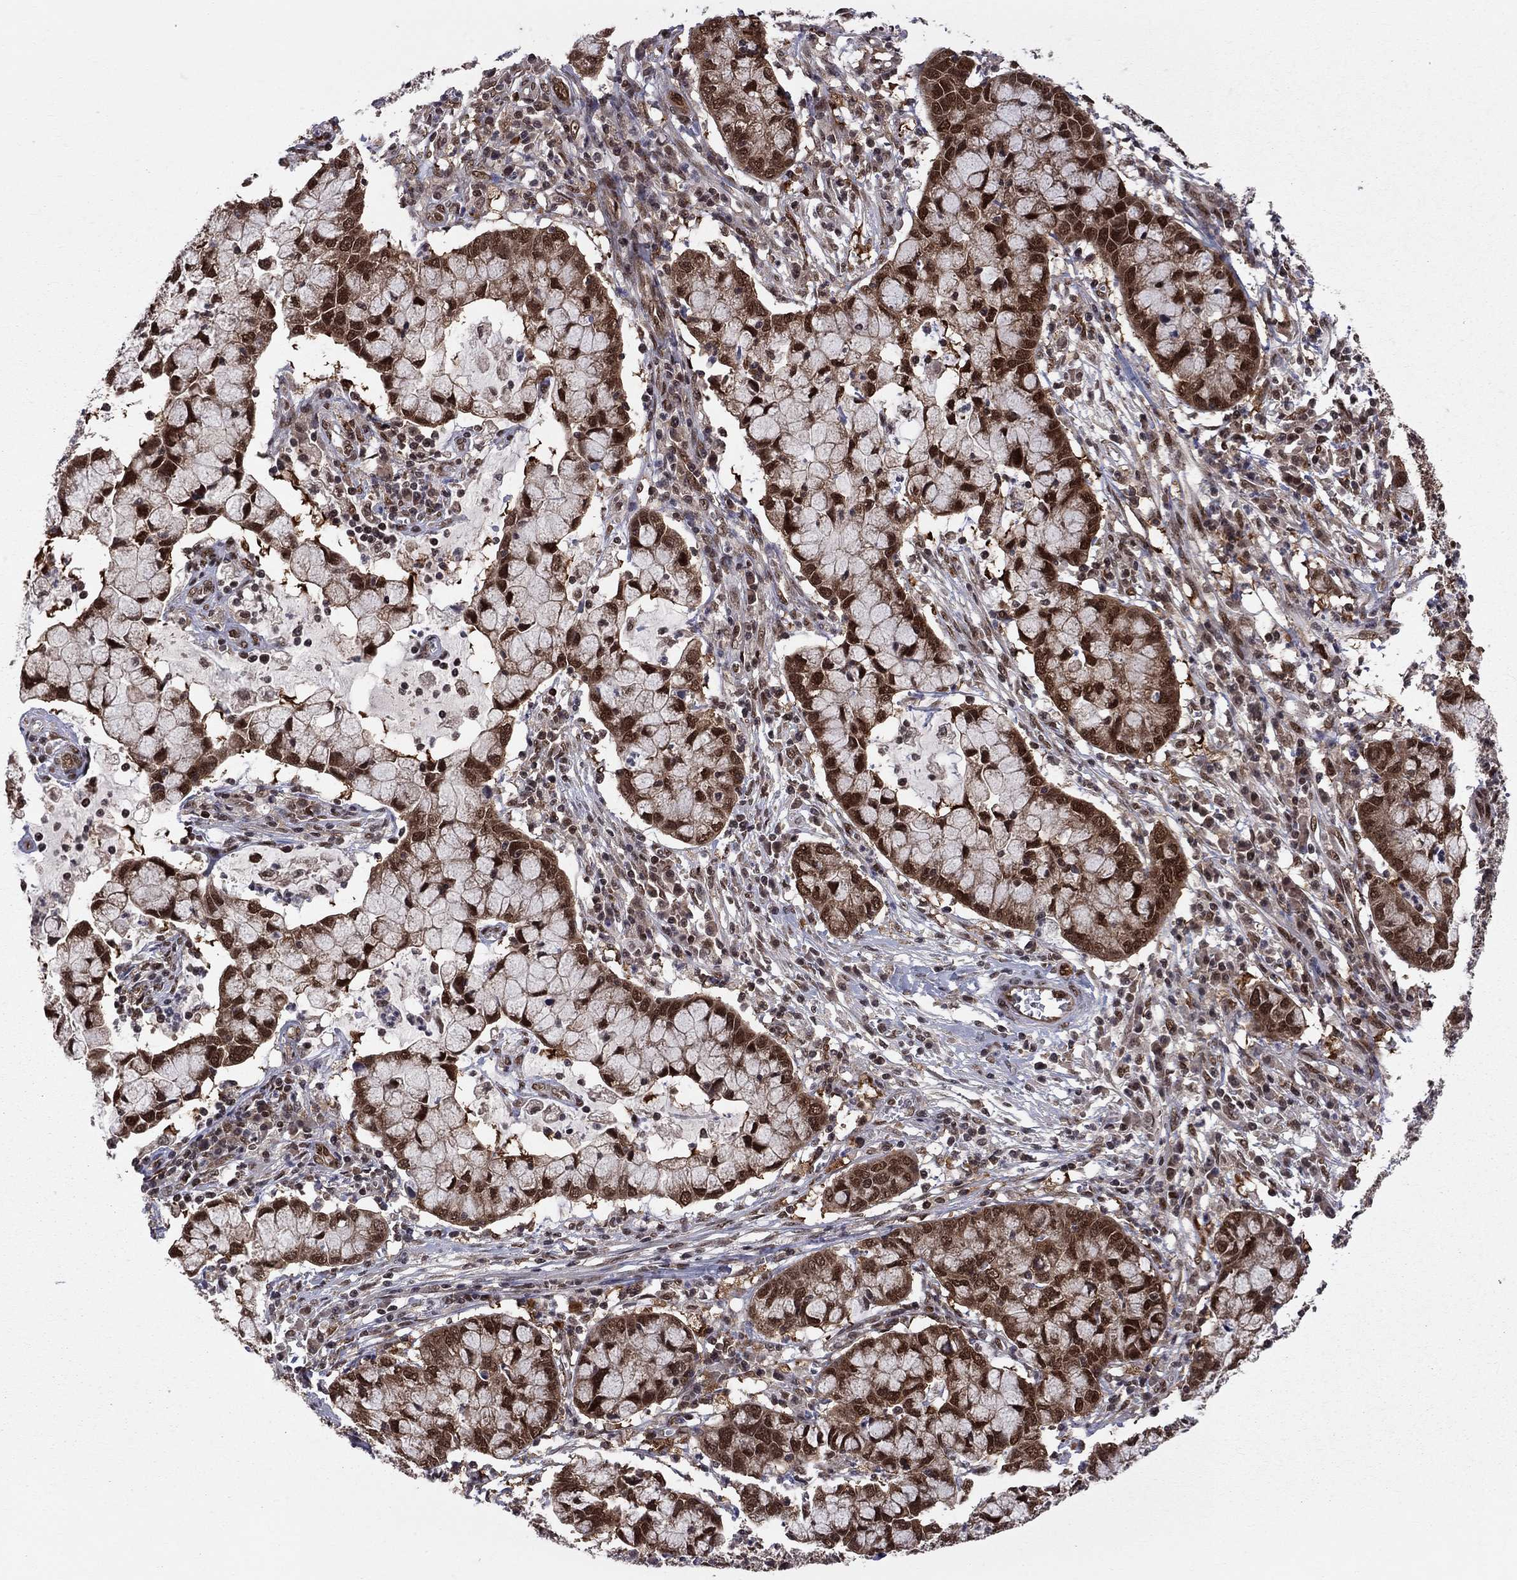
{"staining": {"intensity": "strong", "quantity": ">75%", "location": "nuclear"}, "tissue": "cervical cancer", "cell_type": "Tumor cells", "image_type": "cancer", "snomed": [{"axis": "morphology", "description": "Adenocarcinoma, NOS"}, {"axis": "topography", "description": "Cervix"}], "caption": "Immunohistochemical staining of adenocarcinoma (cervical) demonstrates strong nuclear protein expression in approximately >75% of tumor cells. (DAB IHC with brightfield microscopy, high magnification).", "gene": "SAP30L", "patient": {"sex": "female", "age": 40}}